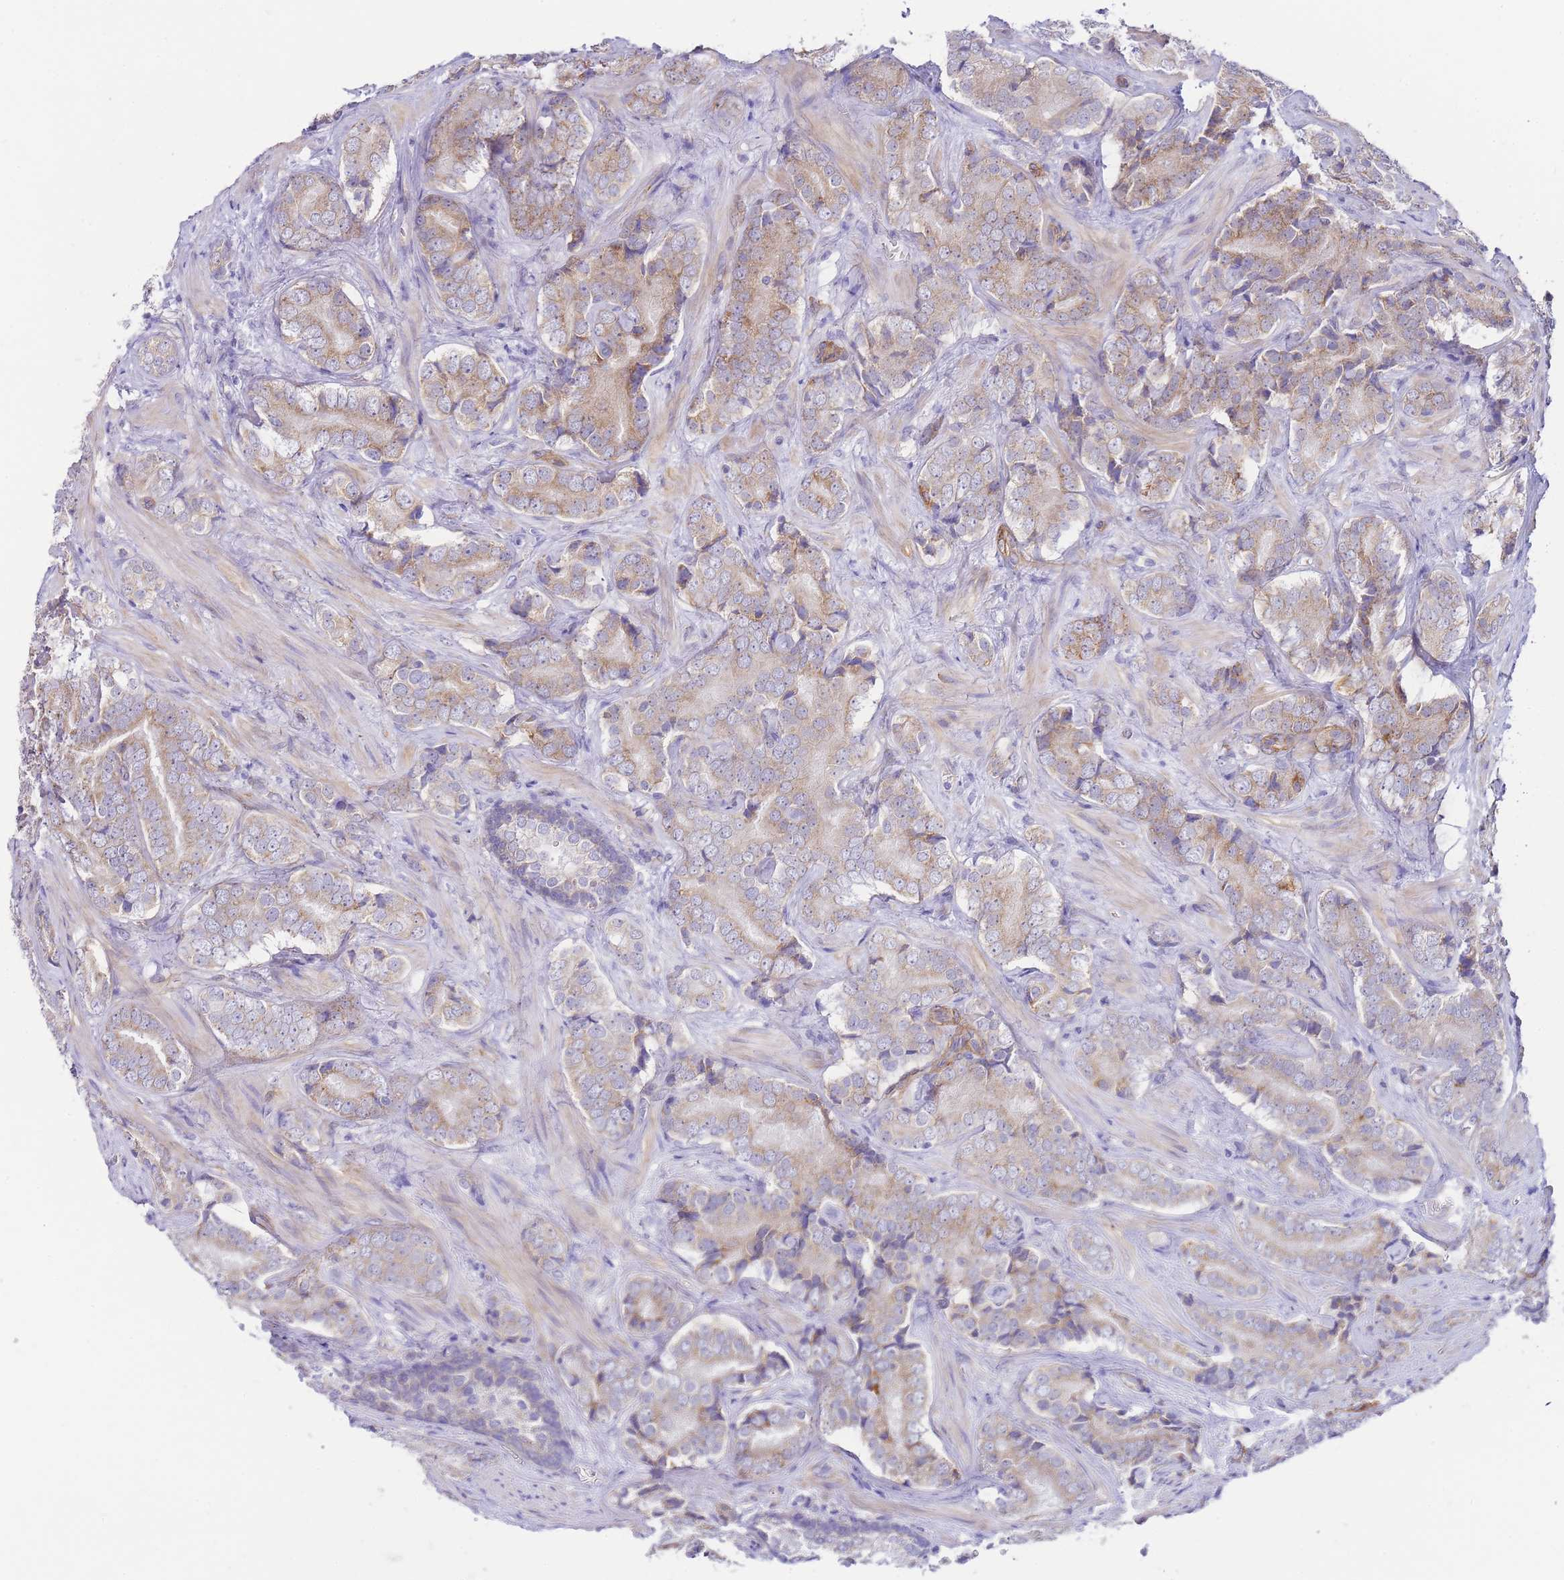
{"staining": {"intensity": "weak", "quantity": ">75%", "location": "cytoplasmic/membranous"}, "tissue": "prostate cancer", "cell_type": "Tumor cells", "image_type": "cancer", "snomed": [{"axis": "morphology", "description": "Adenocarcinoma, Low grade"}, {"axis": "topography", "description": "Prostate"}], "caption": "A low amount of weak cytoplasmic/membranous positivity is present in about >75% of tumor cells in prostate adenocarcinoma (low-grade) tissue. (DAB (3,3'-diaminobenzidine) IHC with brightfield microscopy, high magnification).", "gene": "PDCD7", "patient": {"sex": "male", "age": 58}}